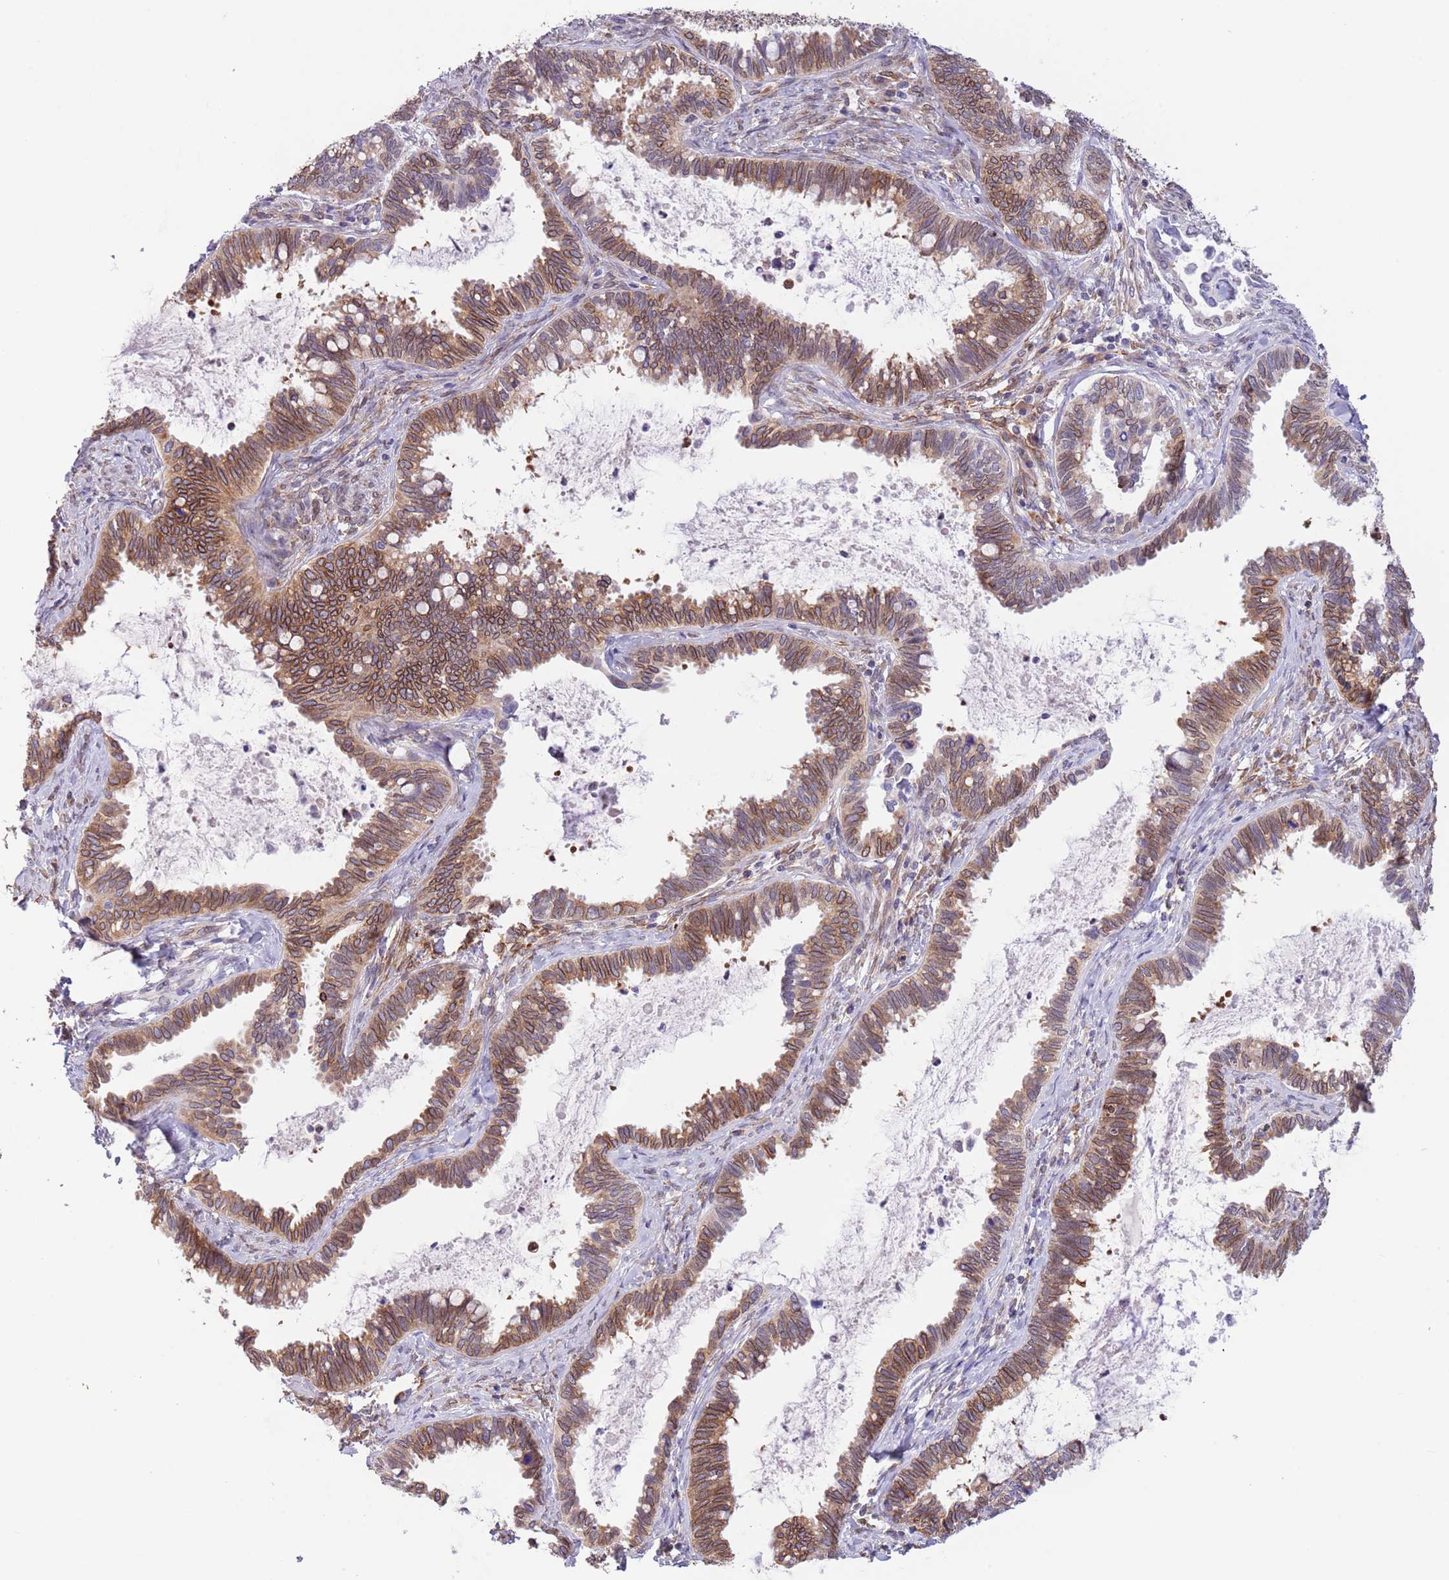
{"staining": {"intensity": "moderate", "quantity": ">75%", "location": "cytoplasmic/membranous,nuclear"}, "tissue": "cervical cancer", "cell_type": "Tumor cells", "image_type": "cancer", "snomed": [{"axis": "morphology", "description": "Adenocarcinoma, NOS"}, {"axis": "topography", "description": "Cervix"}], "caption": "Immunohistochemistry (IHC) of cervical cancer shows medium levels of moderate cytoplasmic/membranous and nuclear staining in about >75% of tumor cells.", "gene": "EBPL", "patient": {"sex": "female", "age": 37}}